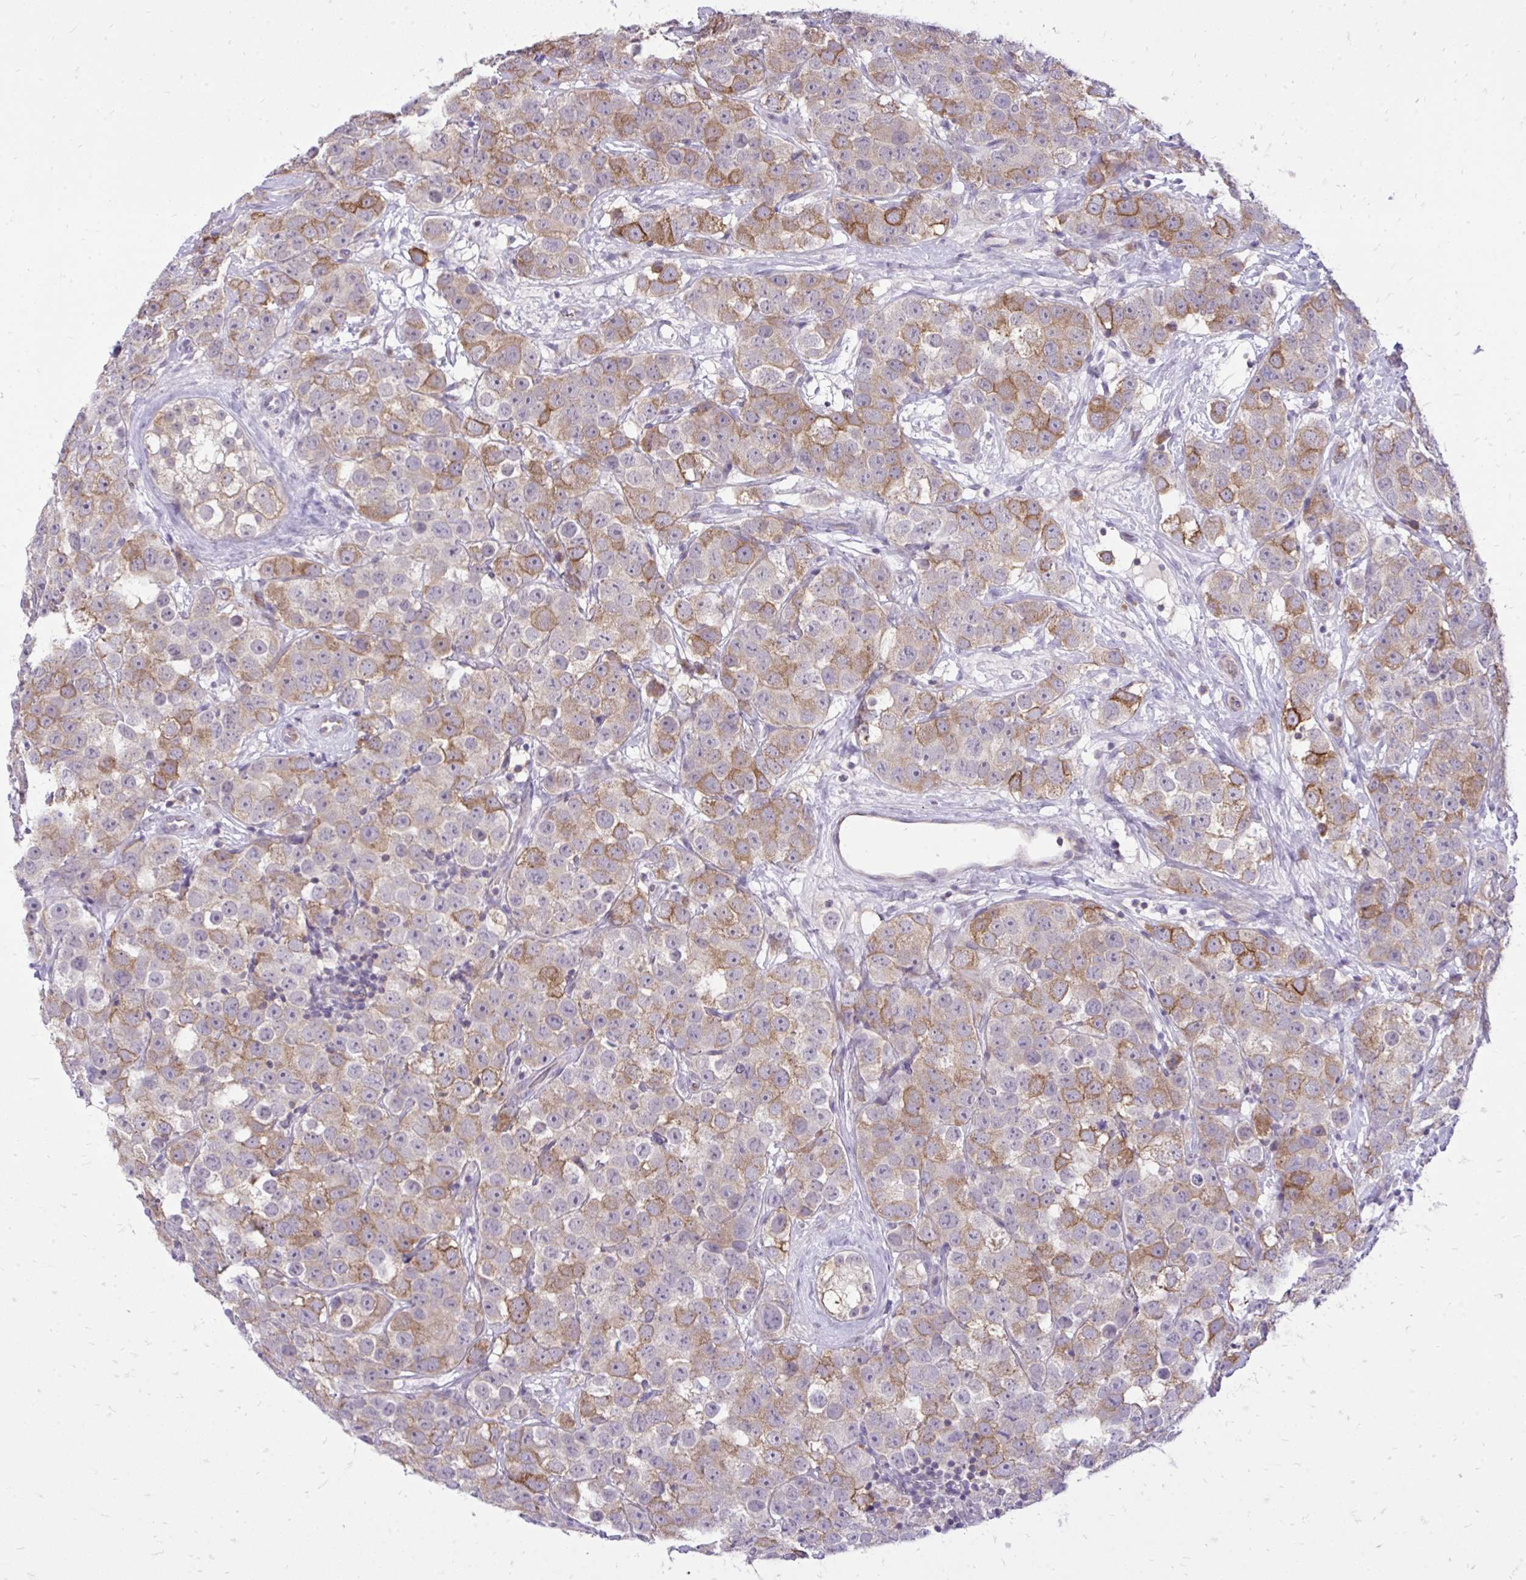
{"staining": {"intensity": "moderate", "quantity": "25%-75%", "location": "cytoplasmic/membranous"}, "tissue": "testis cancer", "cell_type": "Tumor cells", "image_type": "cancer", "snomed": [{"axis": "morphology", "description": "Seminoma, NOS"}, {"axis": "topography", "description": "Testis"}], "caption": "A medium amount of moderate cytoplasmic/membranous staining is present in approximately 25%-75% of tumor cells in seminoma (testis) tissue.", "gene": "SPTBN2", "patient": {"sex": "male", "age": 28}}